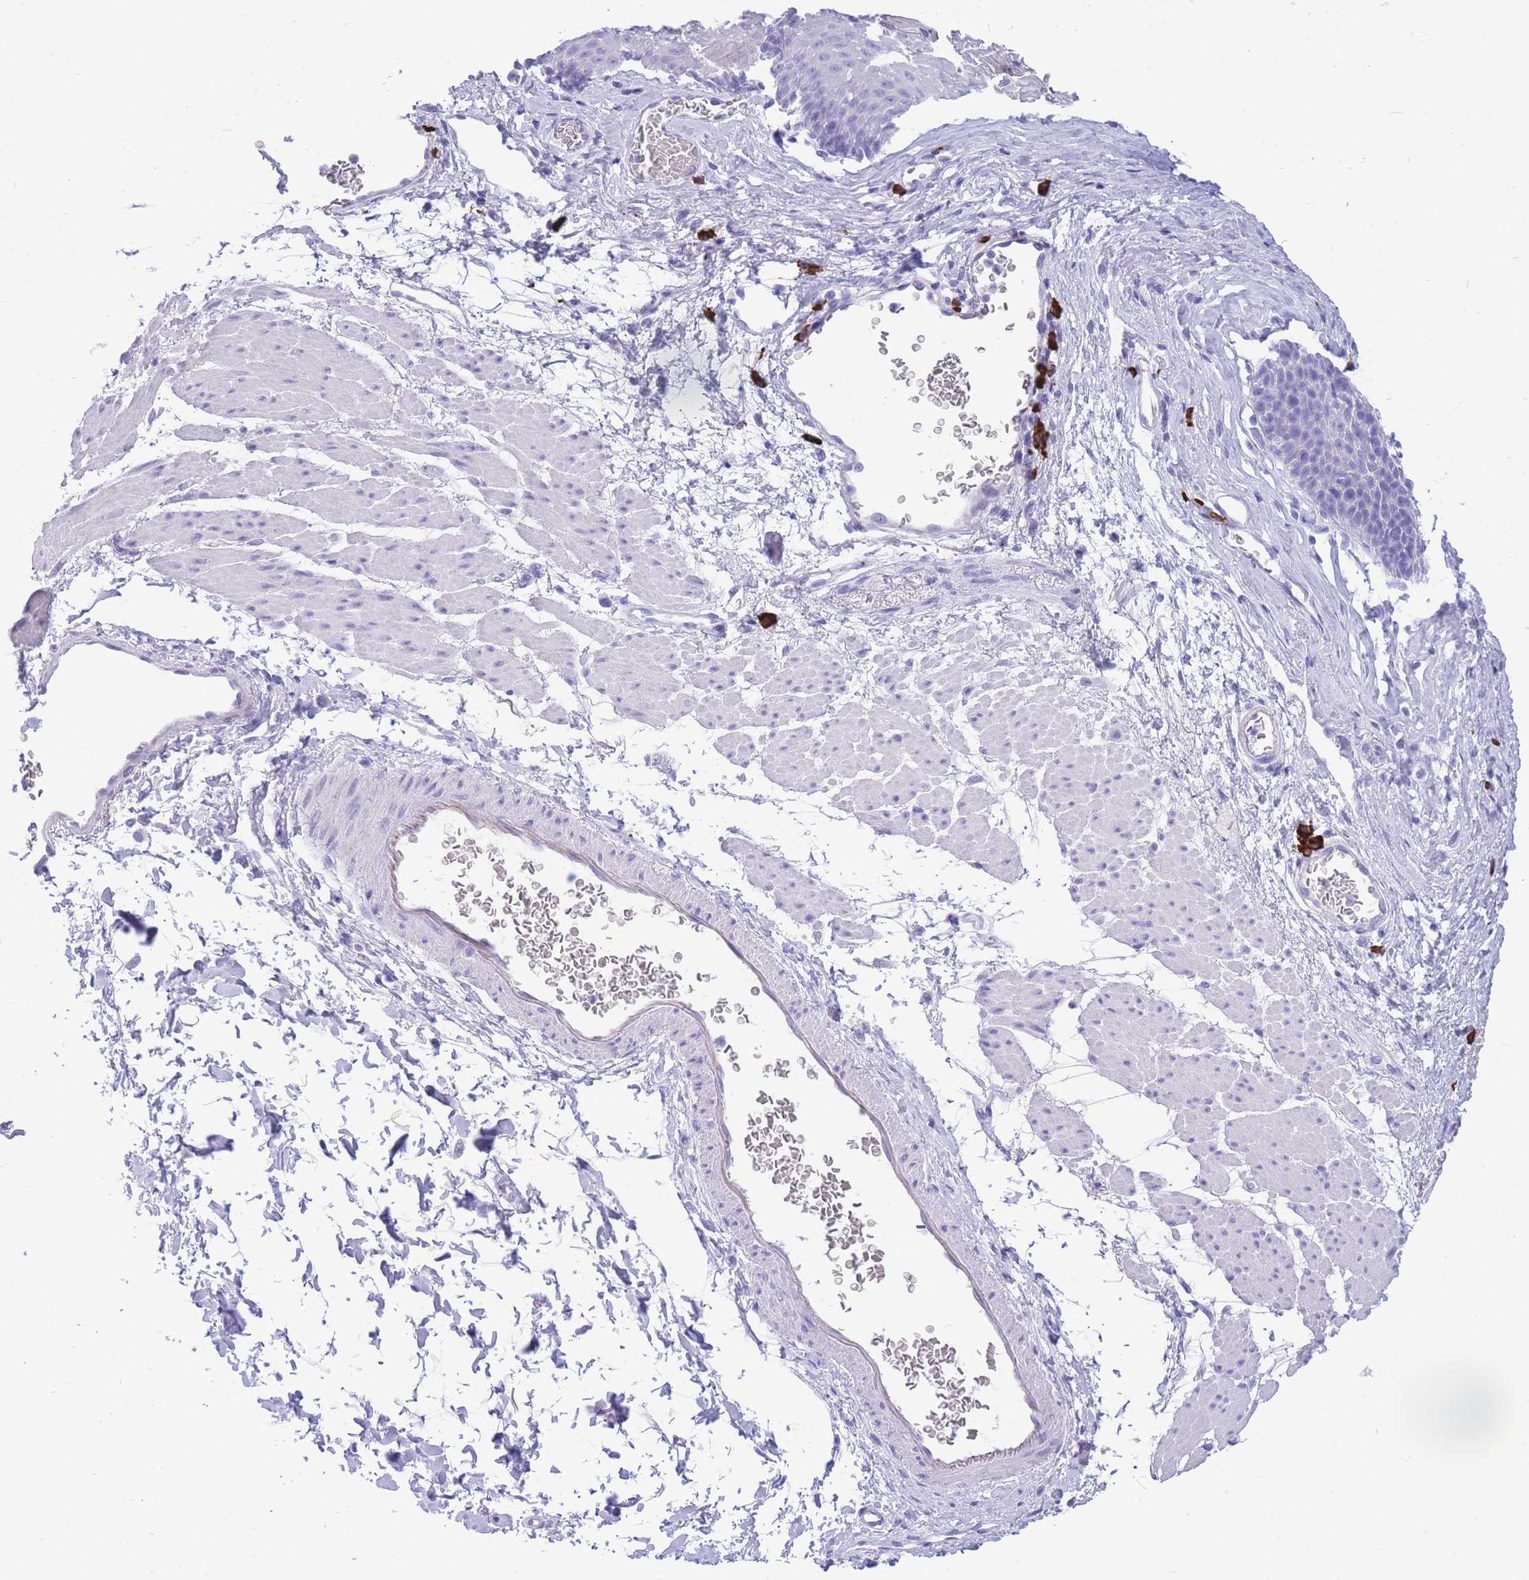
{"staining": {"intensity": "negative", "quantity": "none", "location": "none"}, "tissue": "esophagus", "cell_type": "Squamous epithelial cells", "image_type": "normal", "snomed": [{"axis": "morphology", "description": "Normal tissue, NOS"}, {"axis": "topography", "description": "Esophagus"}], "caption": "A high-resolution micrograph shows immunohistochemistry (IHC) staining of unremarkable esophagus, which shows no significant positivity in squamous epithelial cells. (DAB IHC, high magnification).", "gene": "ZFP62", "patient": {"sex": "female", "age": 66}}